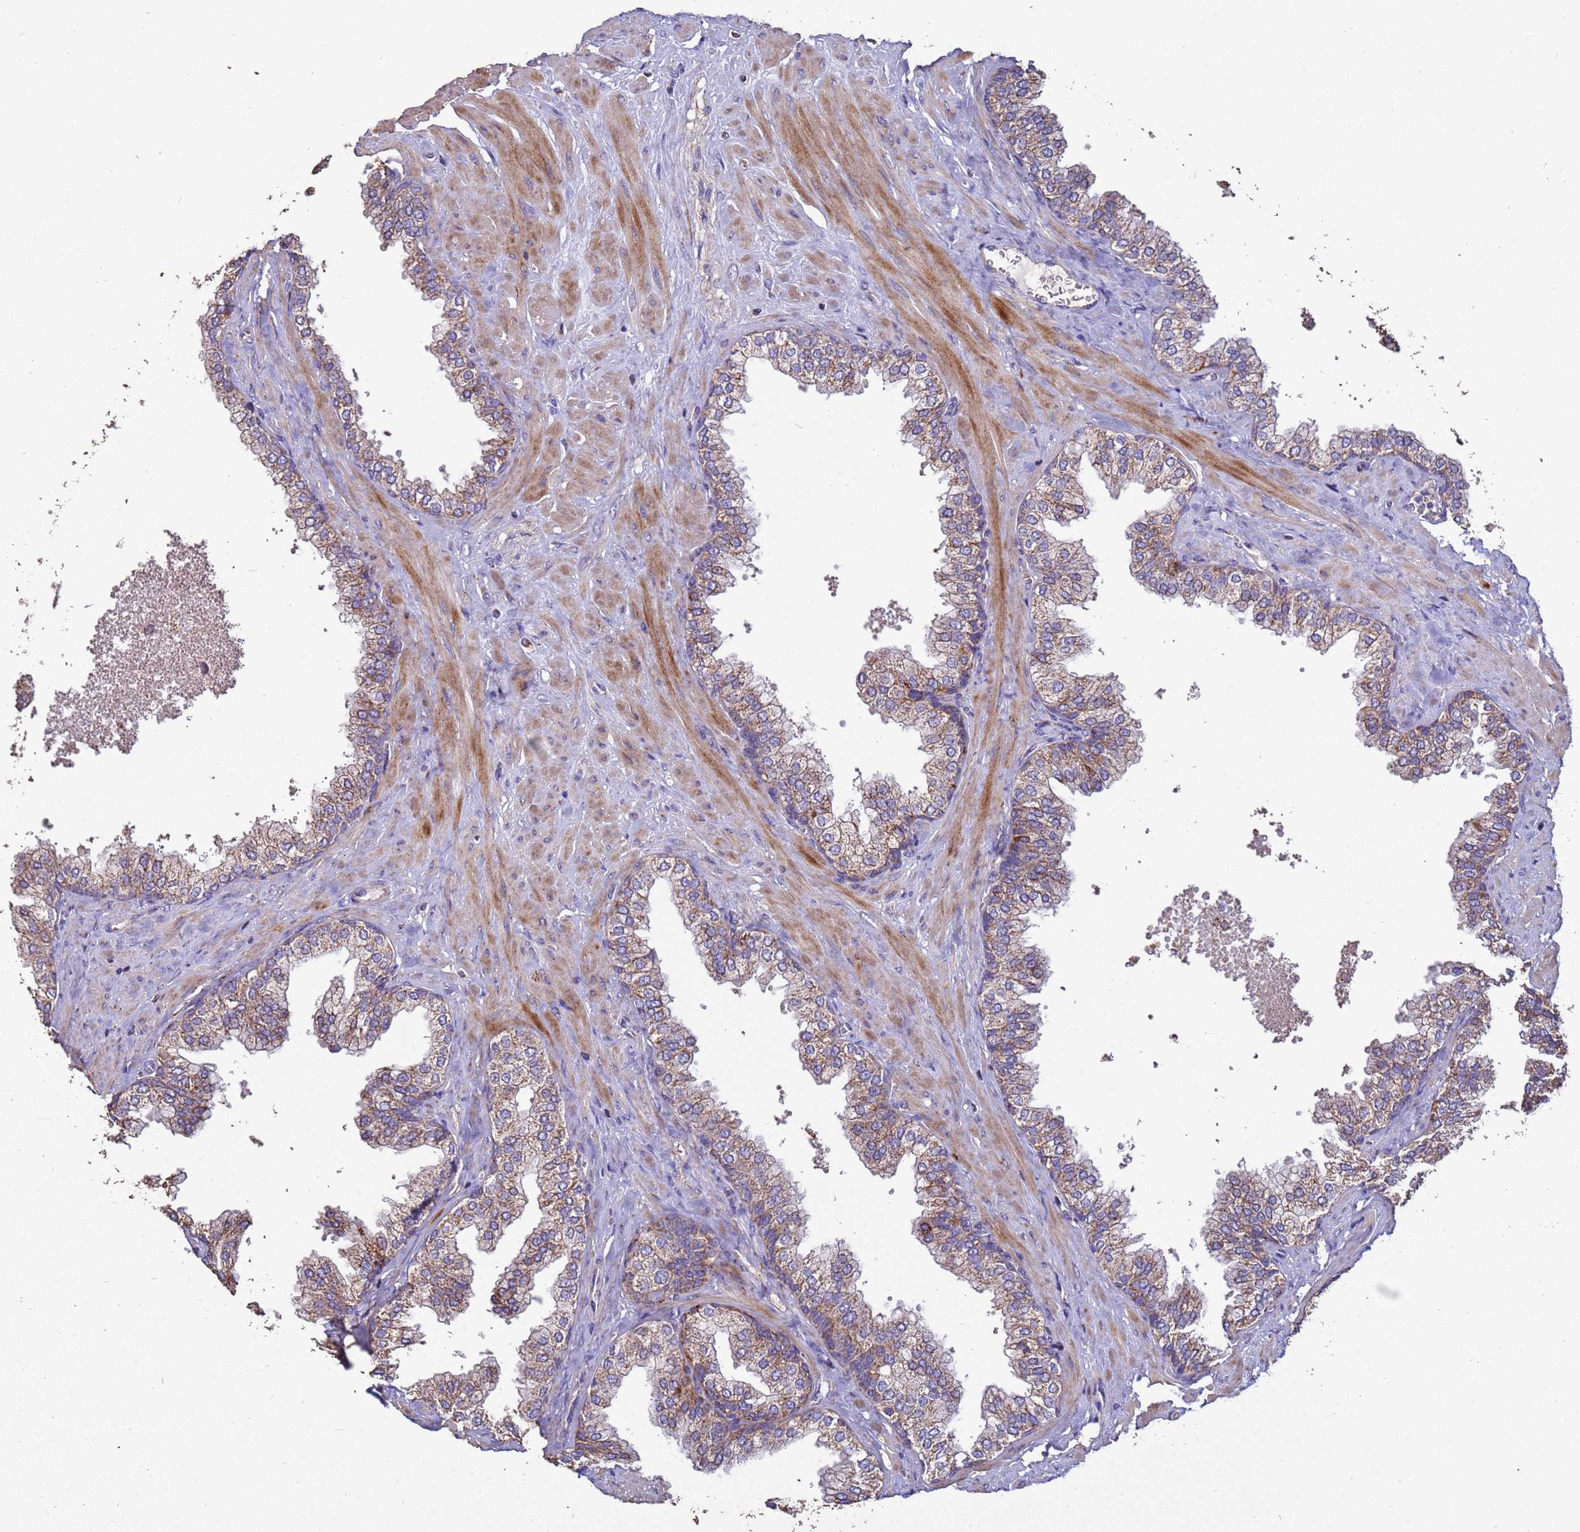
{"staining": {"intensity": "moderate", "quantity": "25%-75%", "location": "cytoplasmic/membranous"}, "tissue": "prostate", "cell_type": "Glandular cells", "image_type": "normal", "snomed": [{"axis": "morphology", "description": "Normal tissue, NOS"}, {"axis": "morphology", "description": "Urothelial carcinoma, Low grade"}, {"axis": "topography", "description": "Urinary bladder"}, {"axis": "topography", "description": "Prostate"}], "caption": "Prostate was stained to show a protein in brown. There is medium levels of moderate cytoplasmic/membranous expression in approximately 25%-75% of glandular cells. The staining was performed using DAB (3,3'-diaminobenzidine), with brown indicating positive protein expression. Nuclei are stained blue with hematoxylin.", "gene": "ZNFX1", "patient": {"sex": "male", "age": 60}}